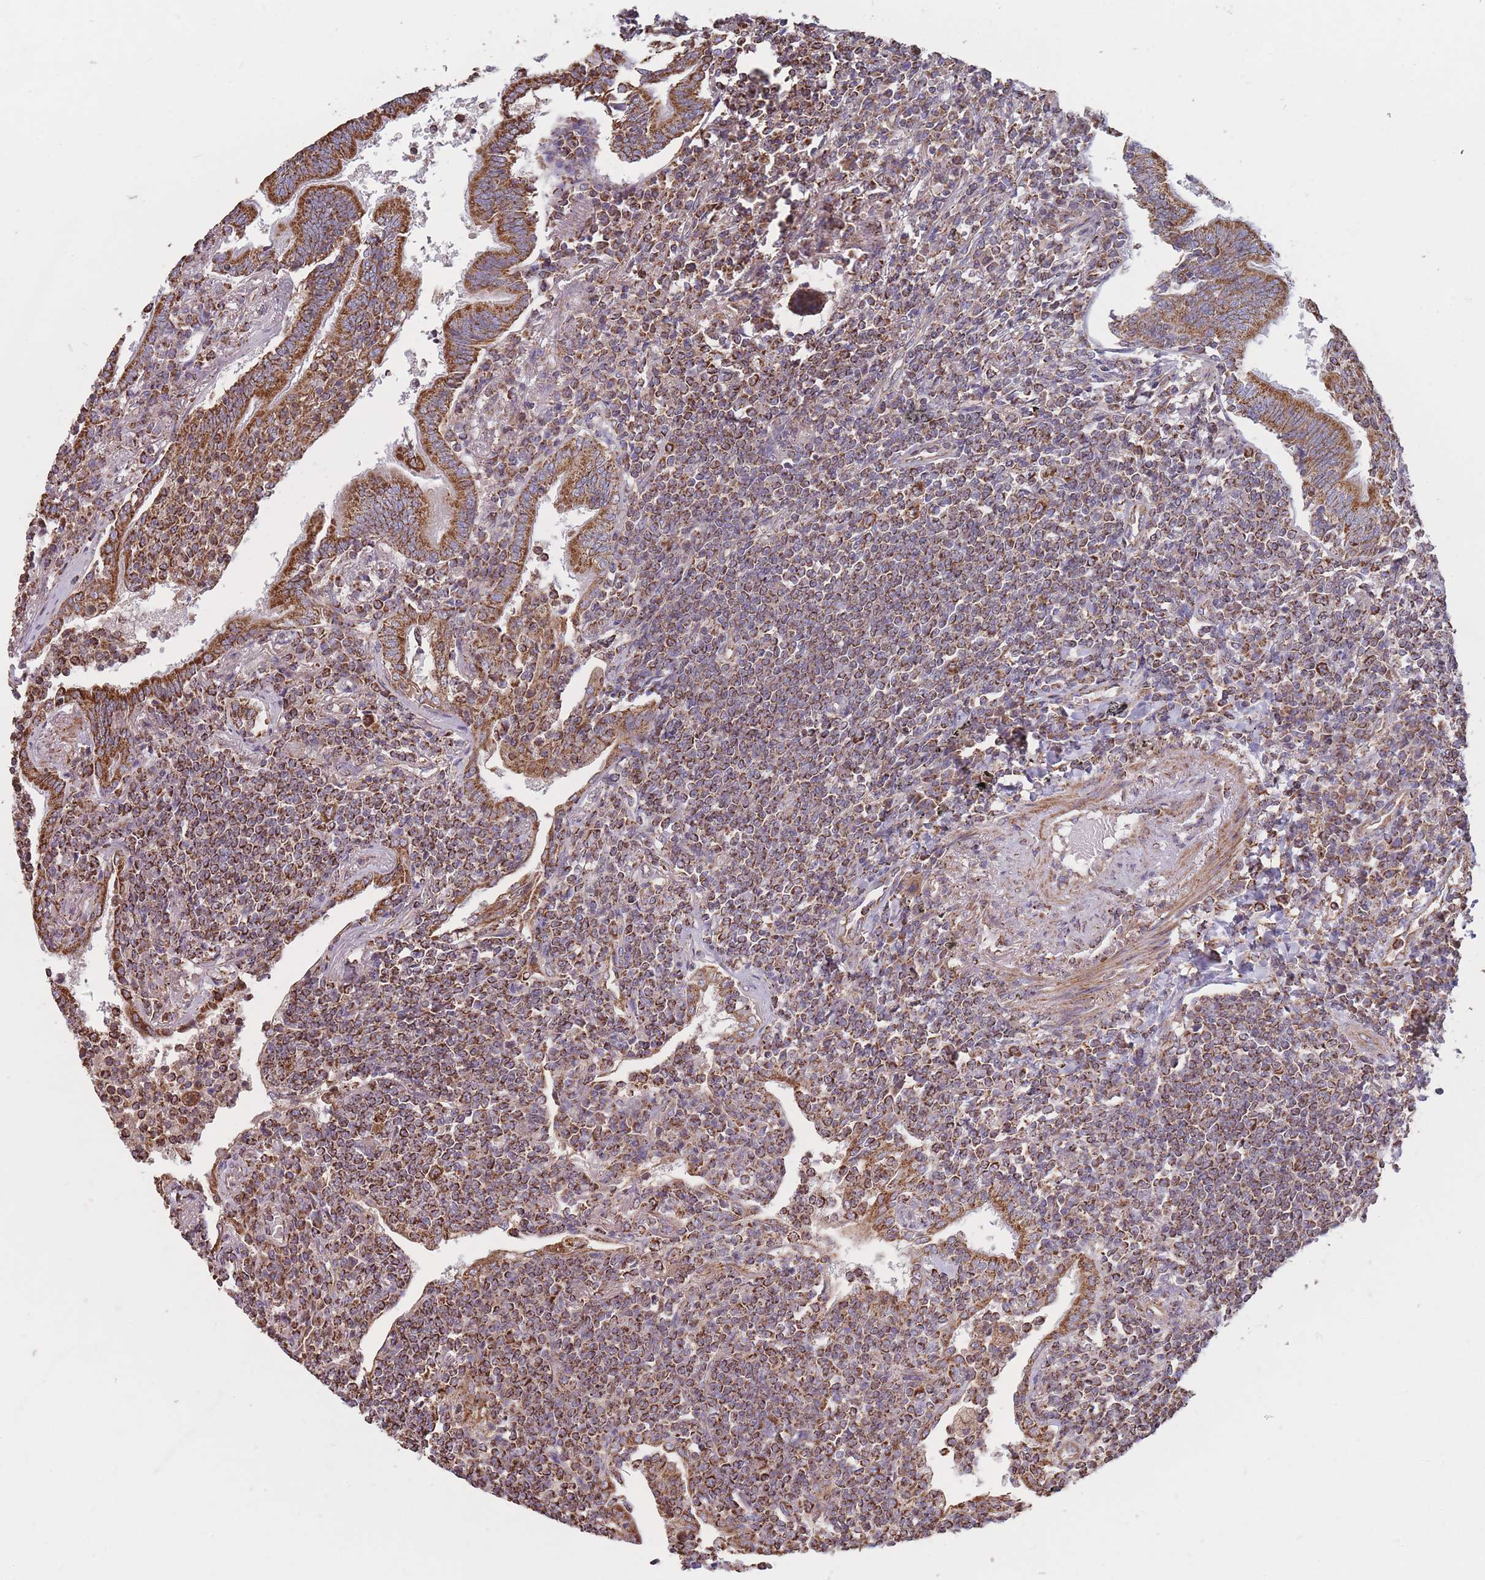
{"staining": {"intensity": "moderate", "quantity": ">75%", "location": "cytoplasmic/membranous"}, "tissue": "lymphoma", "cell_type": "Tumor cells", "image_type": "cancer", "snomed": [{"axis": "morphology", "description": "Malignant lymphoma, non-Hodgkin's type, Low grade"}, {"axis": "topography", "description": "Lung"}], "caption": "This is an image of immunohistochemistry (IHC) staining of low-grade malignant lymphoma, non-Hodgkin's type, which shows moderate positivity in the cytoplasmic/membranous of tumor cells.", "gene": "KIF16B", "patient": {"sex": "female", "age": 71}}